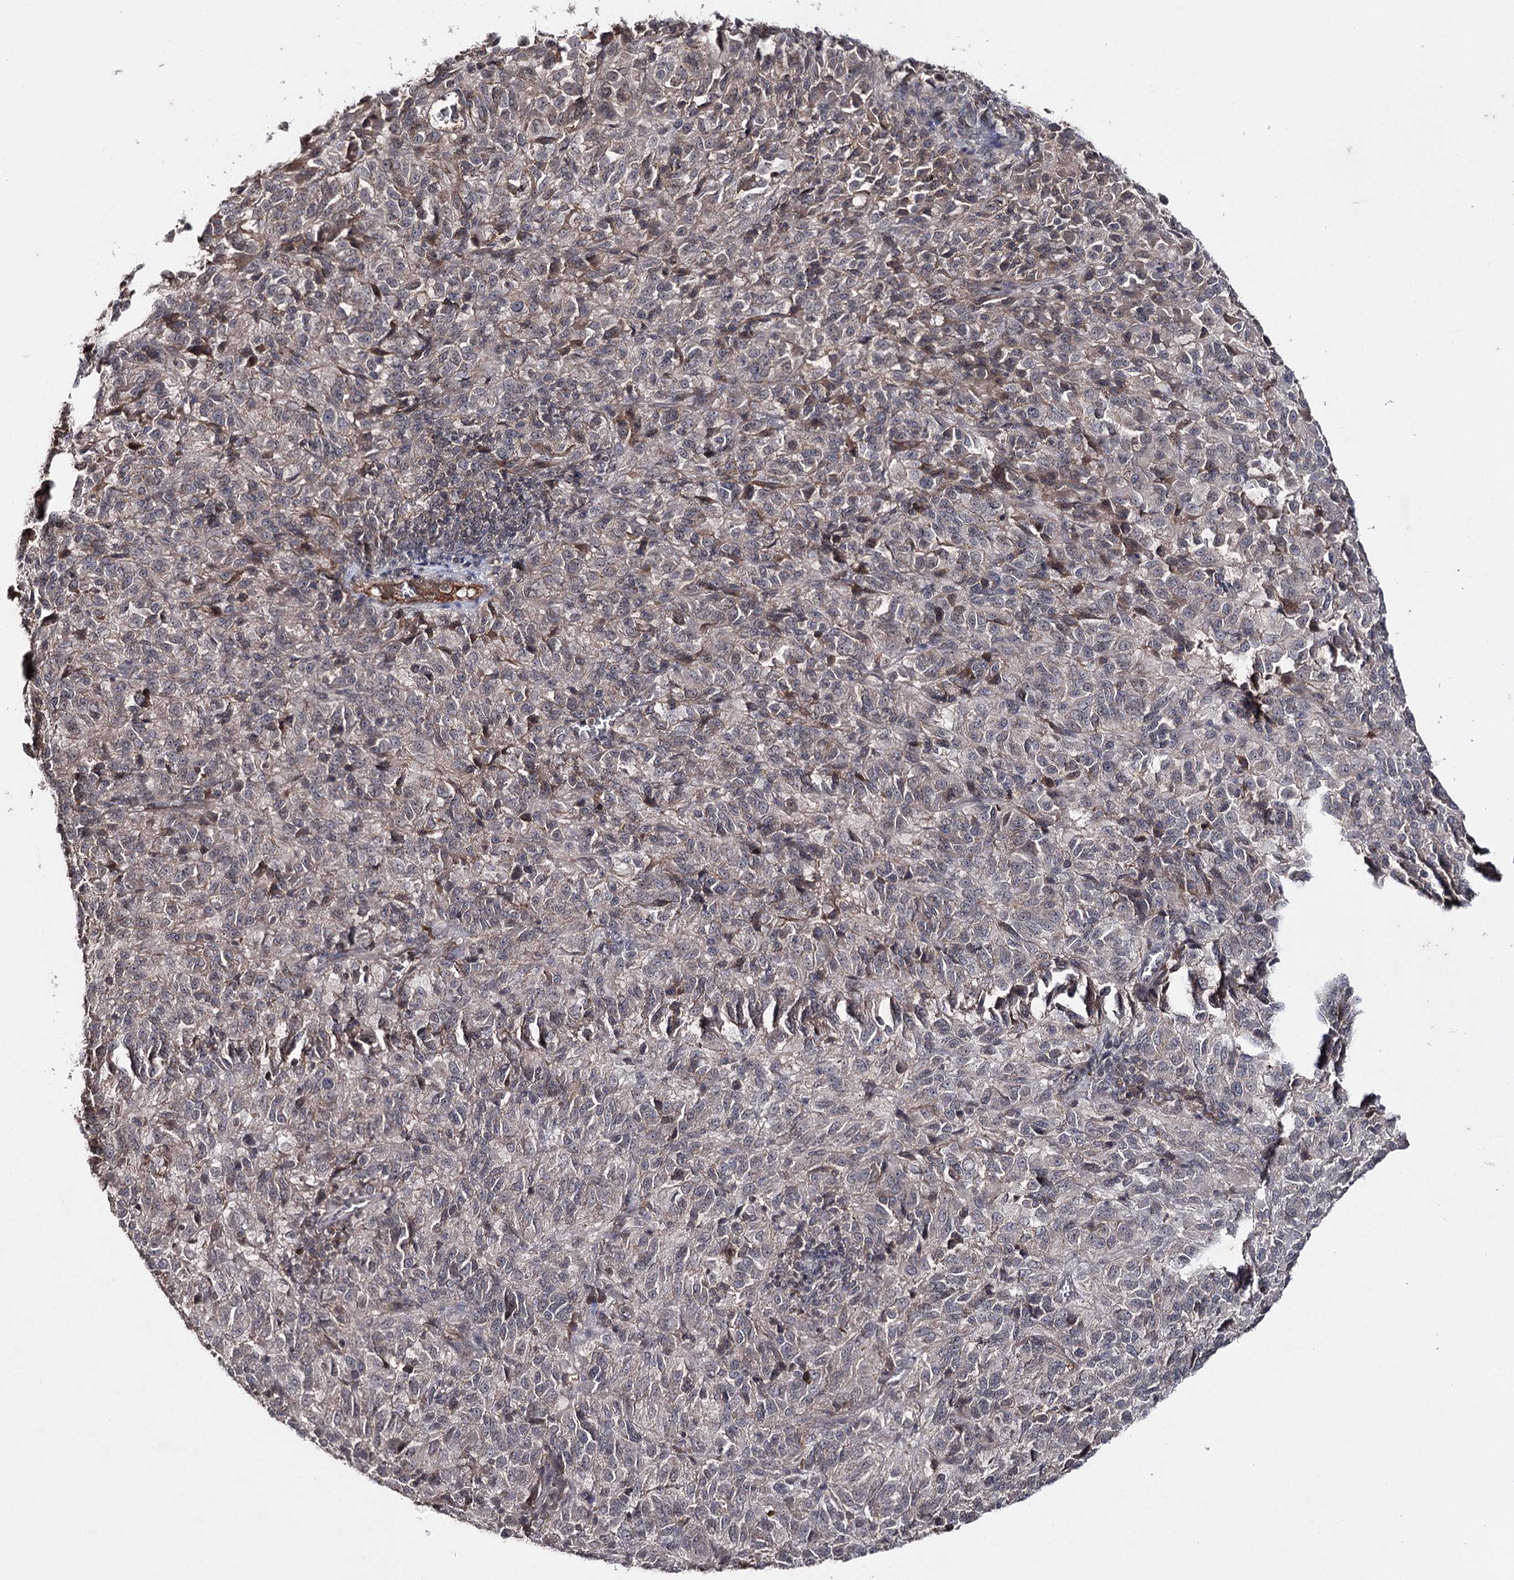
{"staining": {"intensity": "negative", "quantity": "none", "location": "none"}, "tissue": "melanoma", "cell_type": "Tumor cells", "image_type": "cancer", "snomed": [{"axis": "morphology", "description": "Malignant melanoma, Metastatic site"}, {"axis": "topography", "description": "Lung"}], "caption": "This is an immunohistochemistry histopathology image of malignant melanoma (metastatic site). There is no positivity in tumor cells.", "gene": "SYNGR3", "patient": {"sex": "male", "age": 64}}